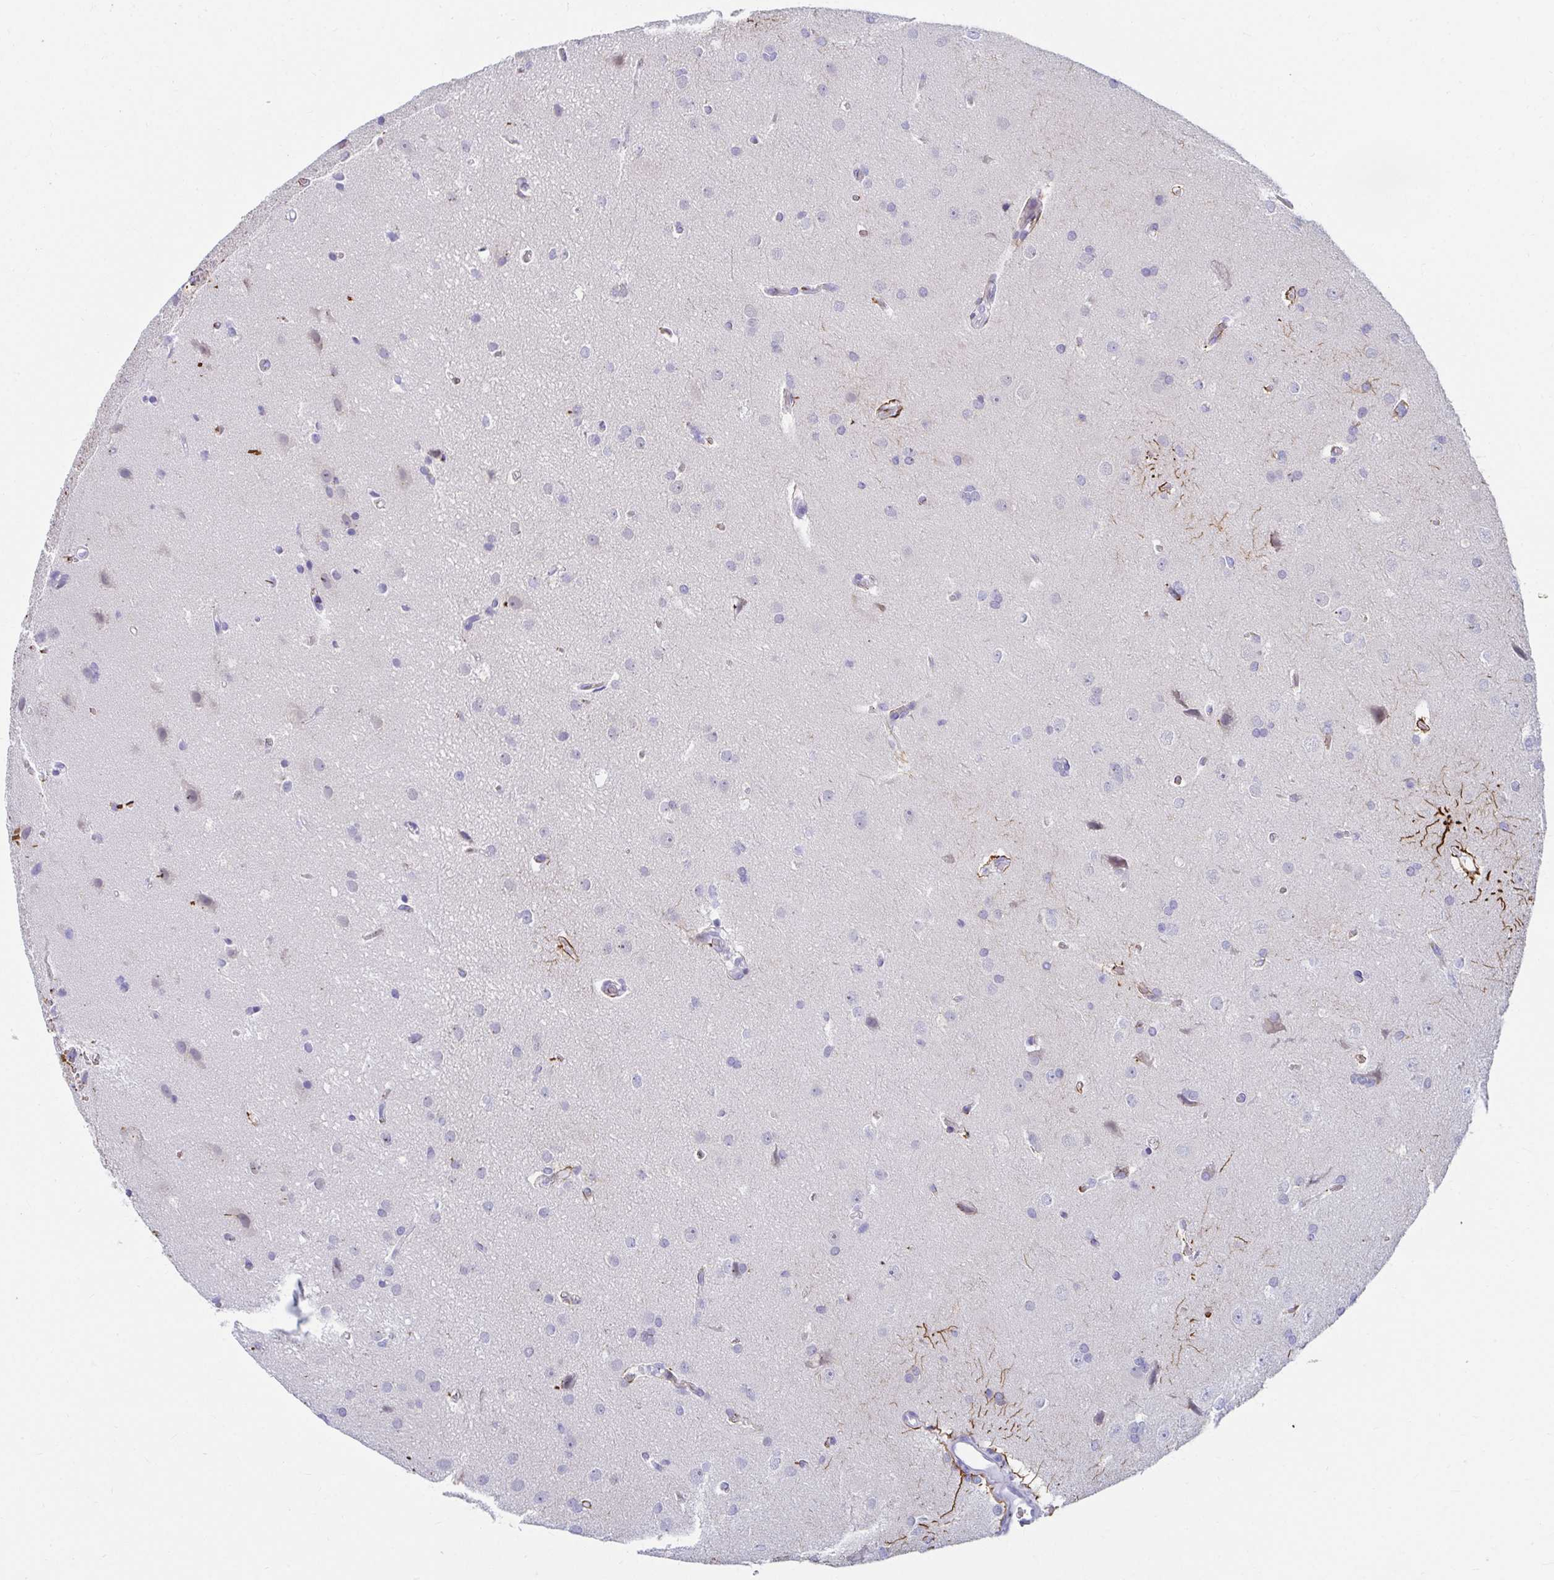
{"staining": {"intensity": "negative", "quantity": "none", "location": "none"}, "tissue": "glioma", "cell_type": "Tumor cells", "image_type": "cancer", "snomed": [{"axis": "morphology", "description": "Glioma, malignant, Low grade"}, {"axis": "topography", "description": "Brain"}], "caption": "Micrograph shows no significant protein staining in tumor cells of glioma.", "gene": "C19orf81", "patient": {"sex": "female", "age": 34}}